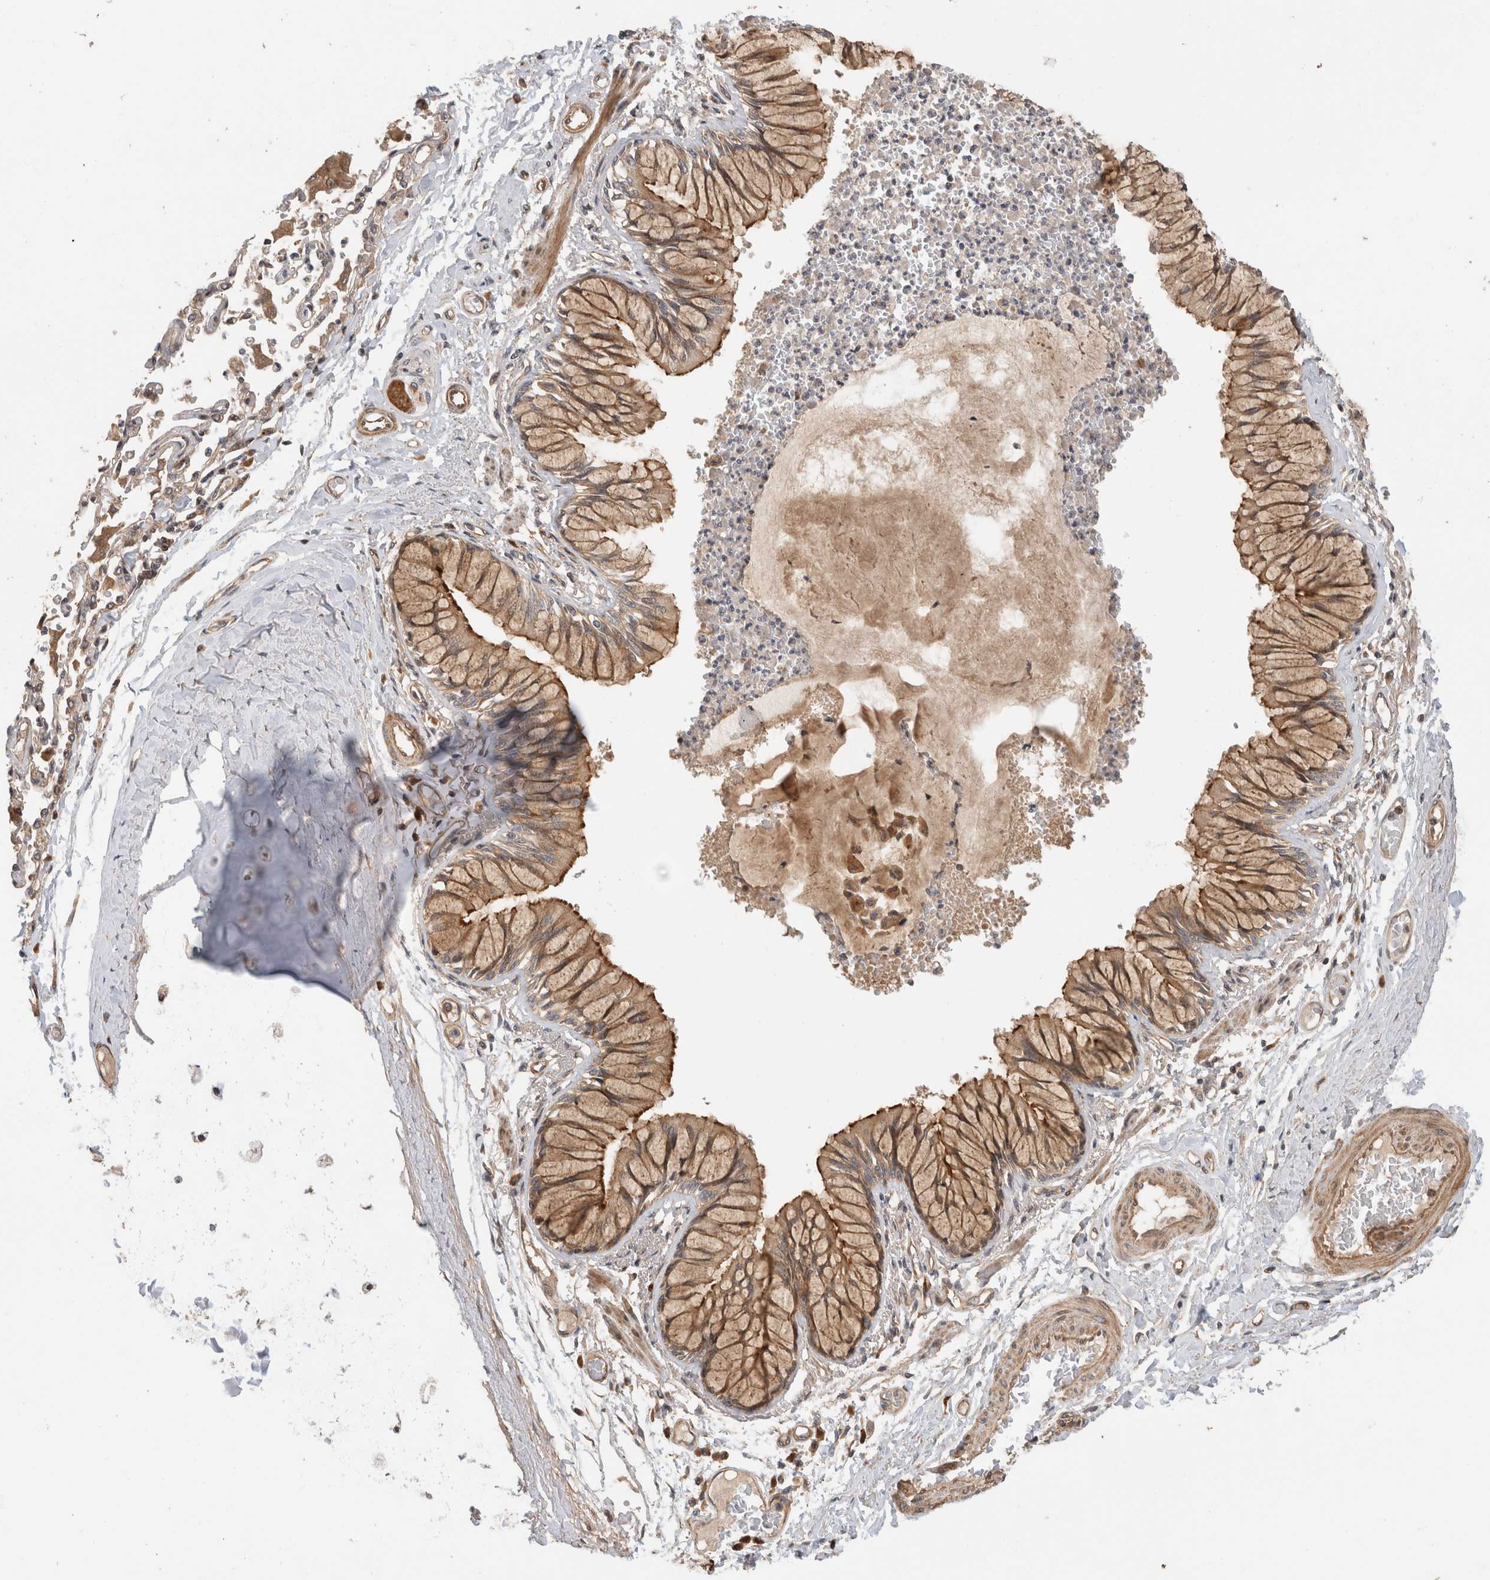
{"staining": {"intensity": "moderate", "quantity": ">75%", "location": "cytoplasmic/membranous"}, "tissue": "bronchus", "cell_type": "Respiratory epithelial cells", "image_type": "normal", "snomed": [{"axis": "morphology", "description": "Normal tissue, NOS"}, {"axis": "topography", "description": "Cartilage tissue"}, {"axis": "topography", "description": "Bronchus"}, {"axis": "topography", "description": "Lung"}], "caption": "A photomicrograph showing moderate cytoplasmic/membranous expression in approximately >75% of respiratory epithelial cells in normal bronchus, as visualized by brown immunohistochemical staining.", "gene": "PCDHB15", "patient": {"sex": "female", "age": 49}}